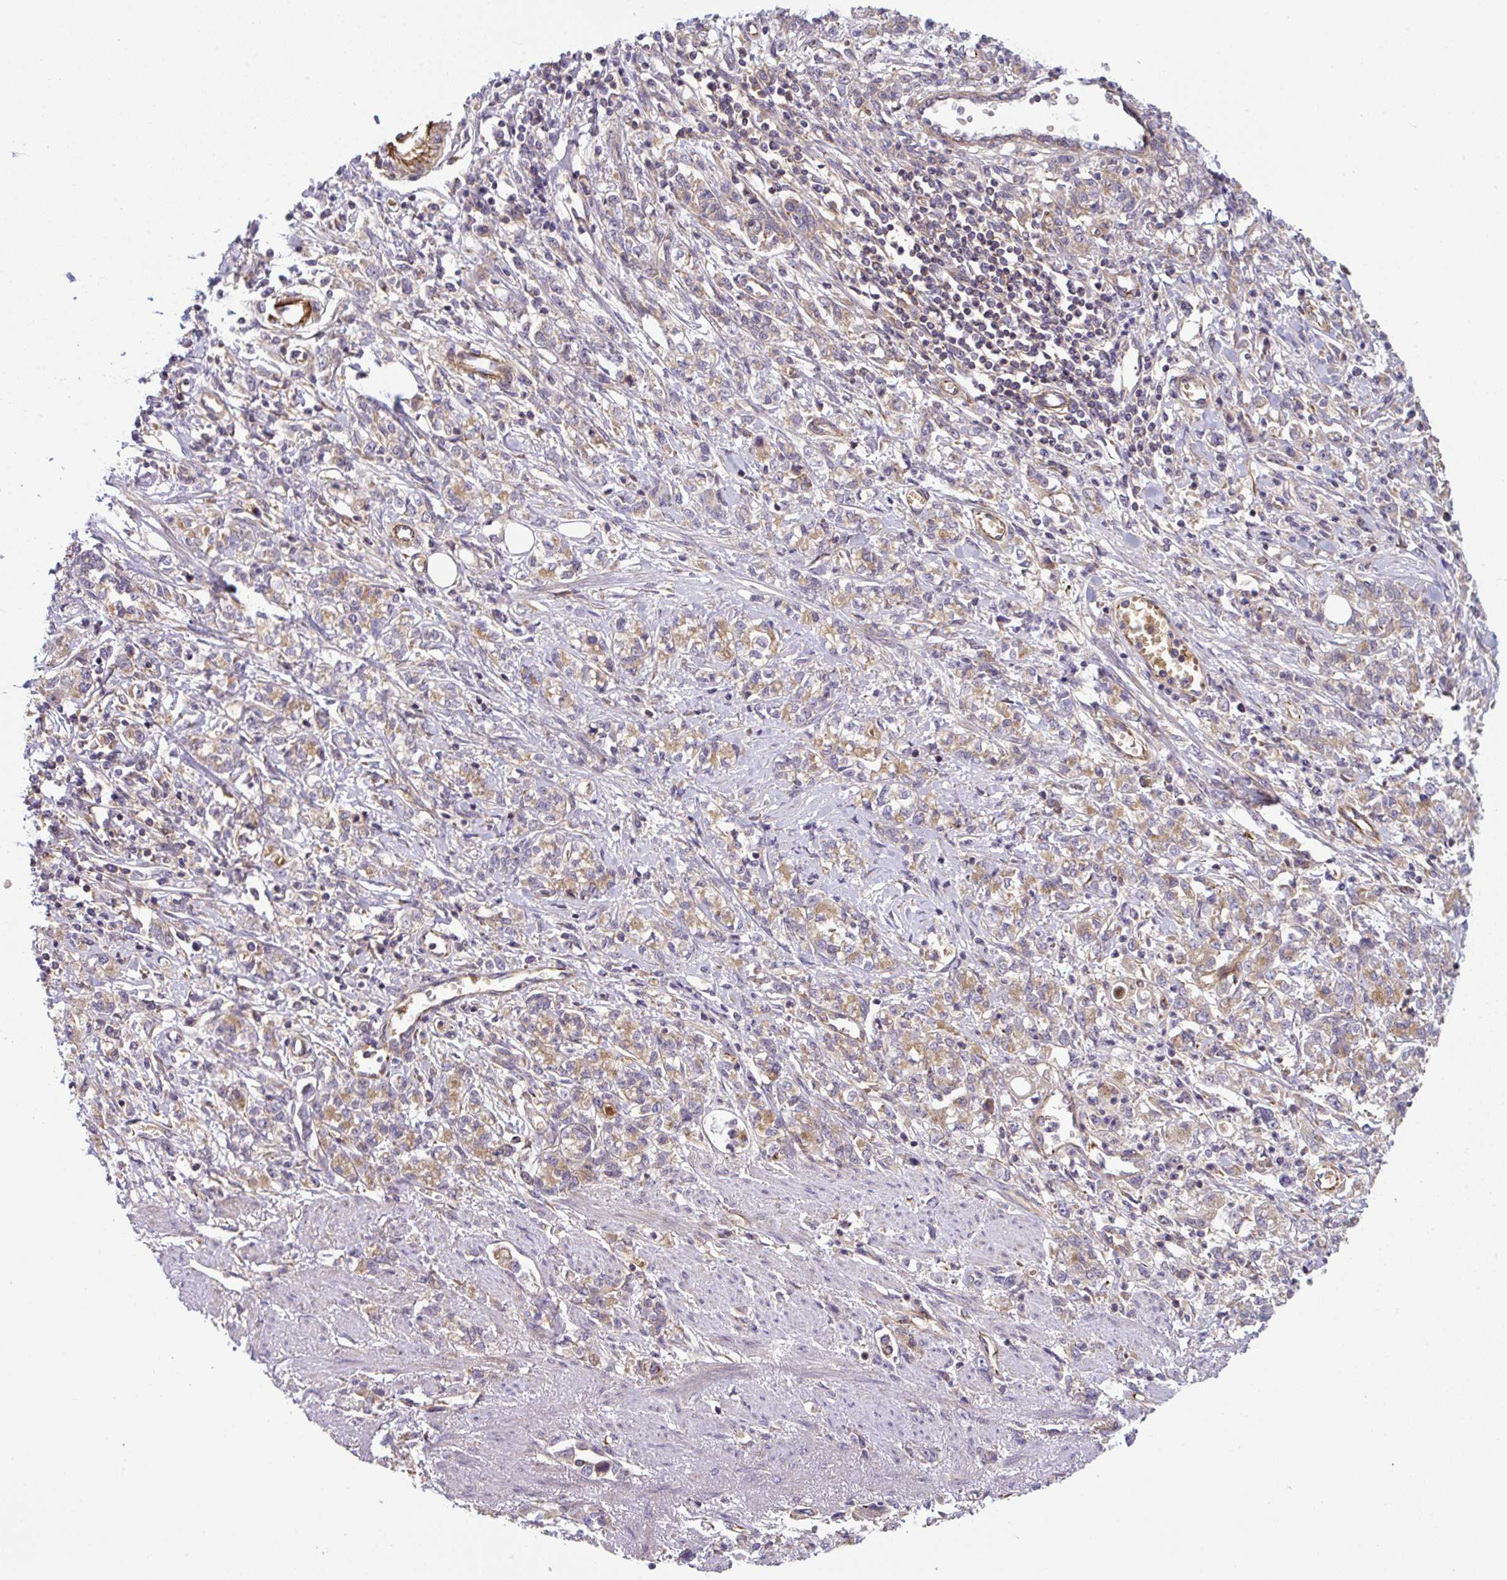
{"staining": {"intensity": "weak", "quantity": "25%-75%", "location": "cytoplasmic/membranous"}, "tissue": "stomach cancer", "cell_type": "Tumor cells", "image_type": "cancer", "snomed": [{"axis": "morphology", "description": "Adenocarcinoma, NOS"}, {"axis": "topography", "description": "Stomach"}], "caption": "Immunohistochemistry photomicrograph of stomach cancer stained for a protein (brown), which exhibits low levels of weak cytoplasmic/membranous expression in about 25%-75% of tumor cells.", "gene": "APOBEC3D", "patient": {"sex": "female", "age": 76}}